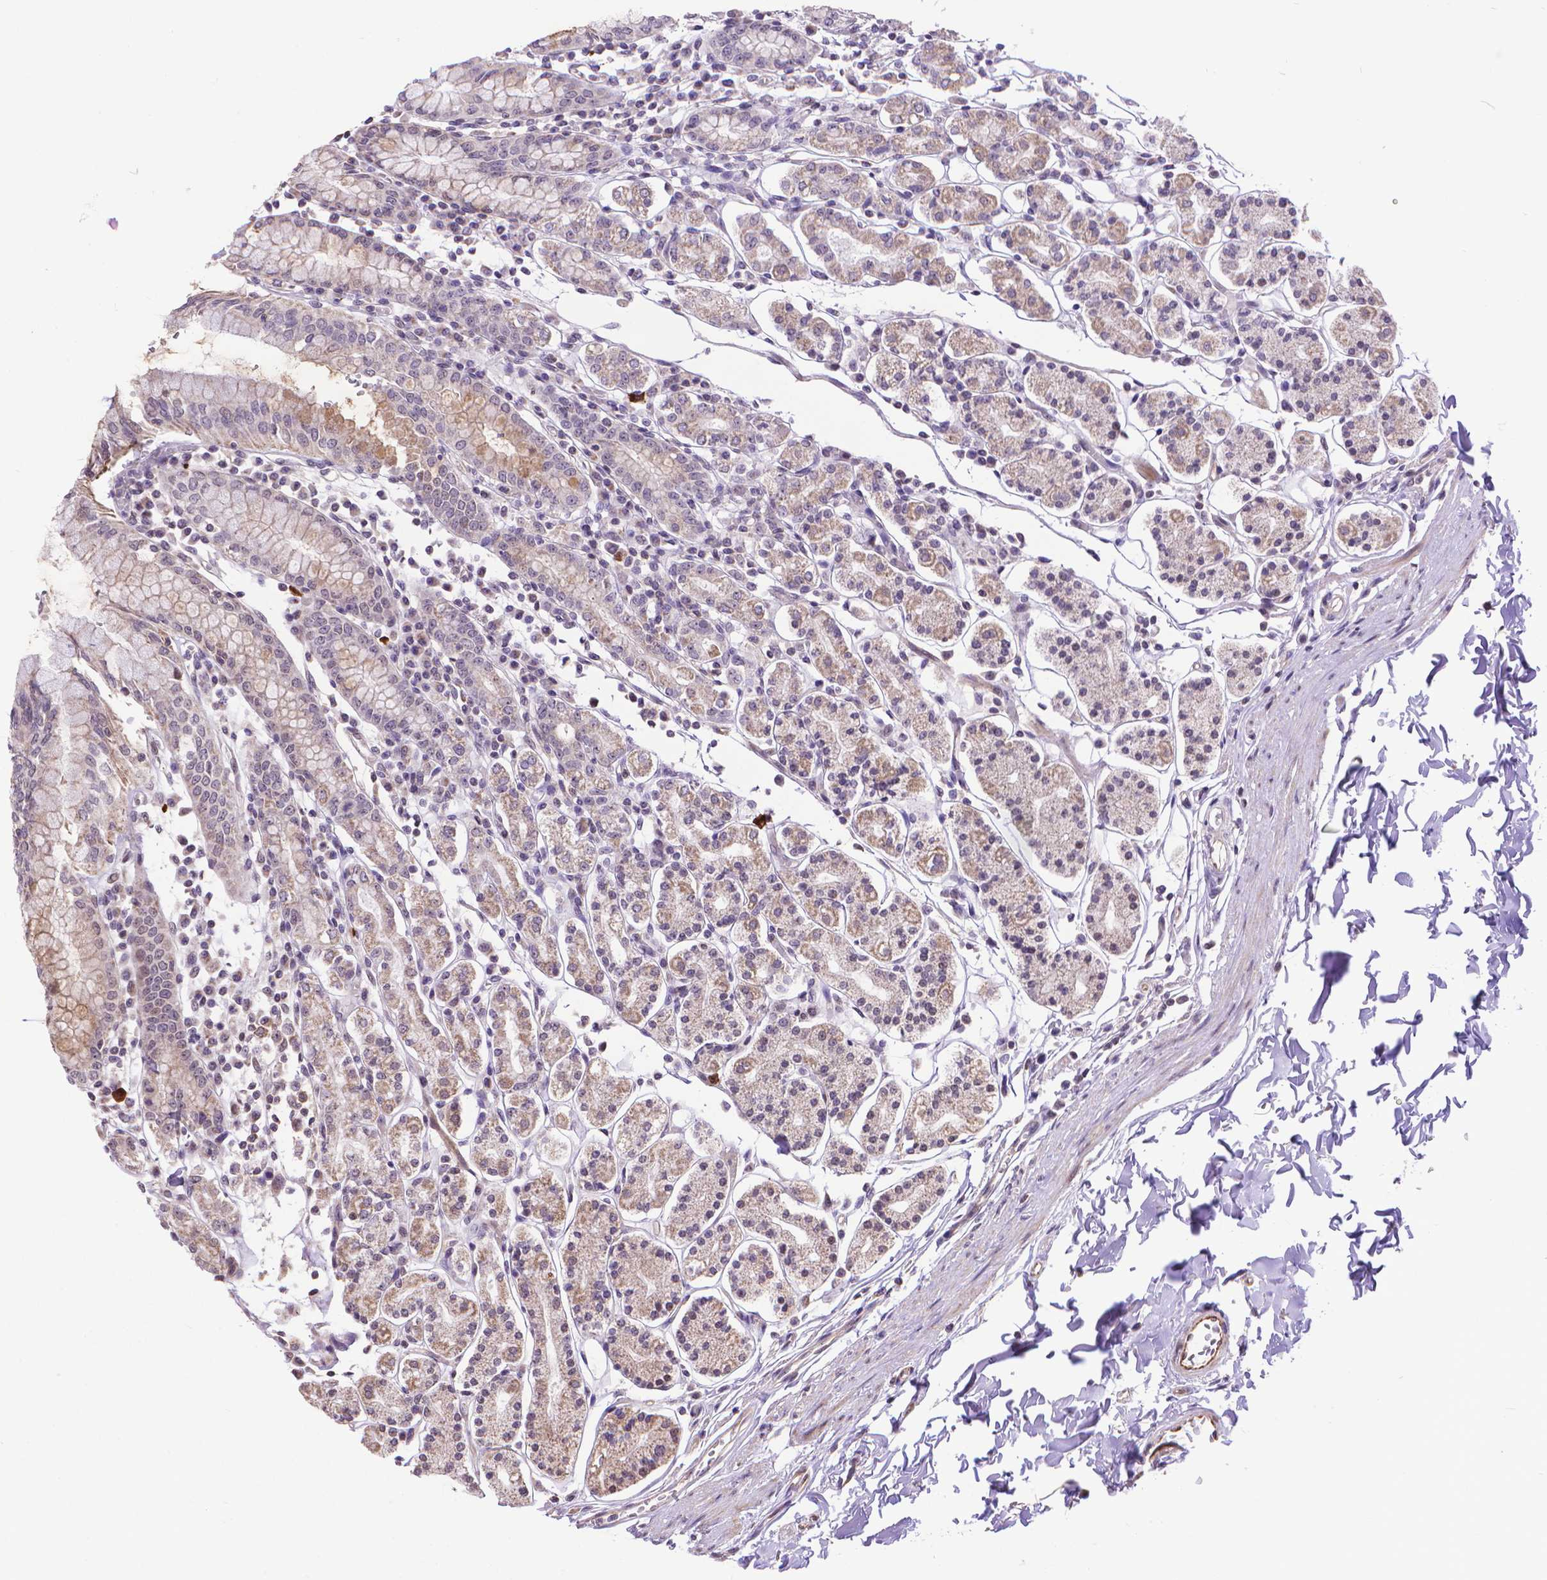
{"staining": {"intensity": "moderate", "quantity": "<25%", "location": "nuclear"}, "tissue": "stomach", "cell_type": "Glandular cells", "image_type": "normal", "snomed": [{"axis": "morphology", "description": "Normal tissue, NOS"}, {"axis": "topography", "description": "Stomach, upper"}, {"axis": "topography", "description": "Stomach"}], "caption": "A low amount of moderate nuclear positivity is present in approximately <25% of glandular cells in unremarkable stomach. (DAB (3,3'-diaminobenzidine) = brown stain, brightfield microscopy at high magnification).", "gene": "TMEM135", "patient": {"sex": "male", "age": 62}}